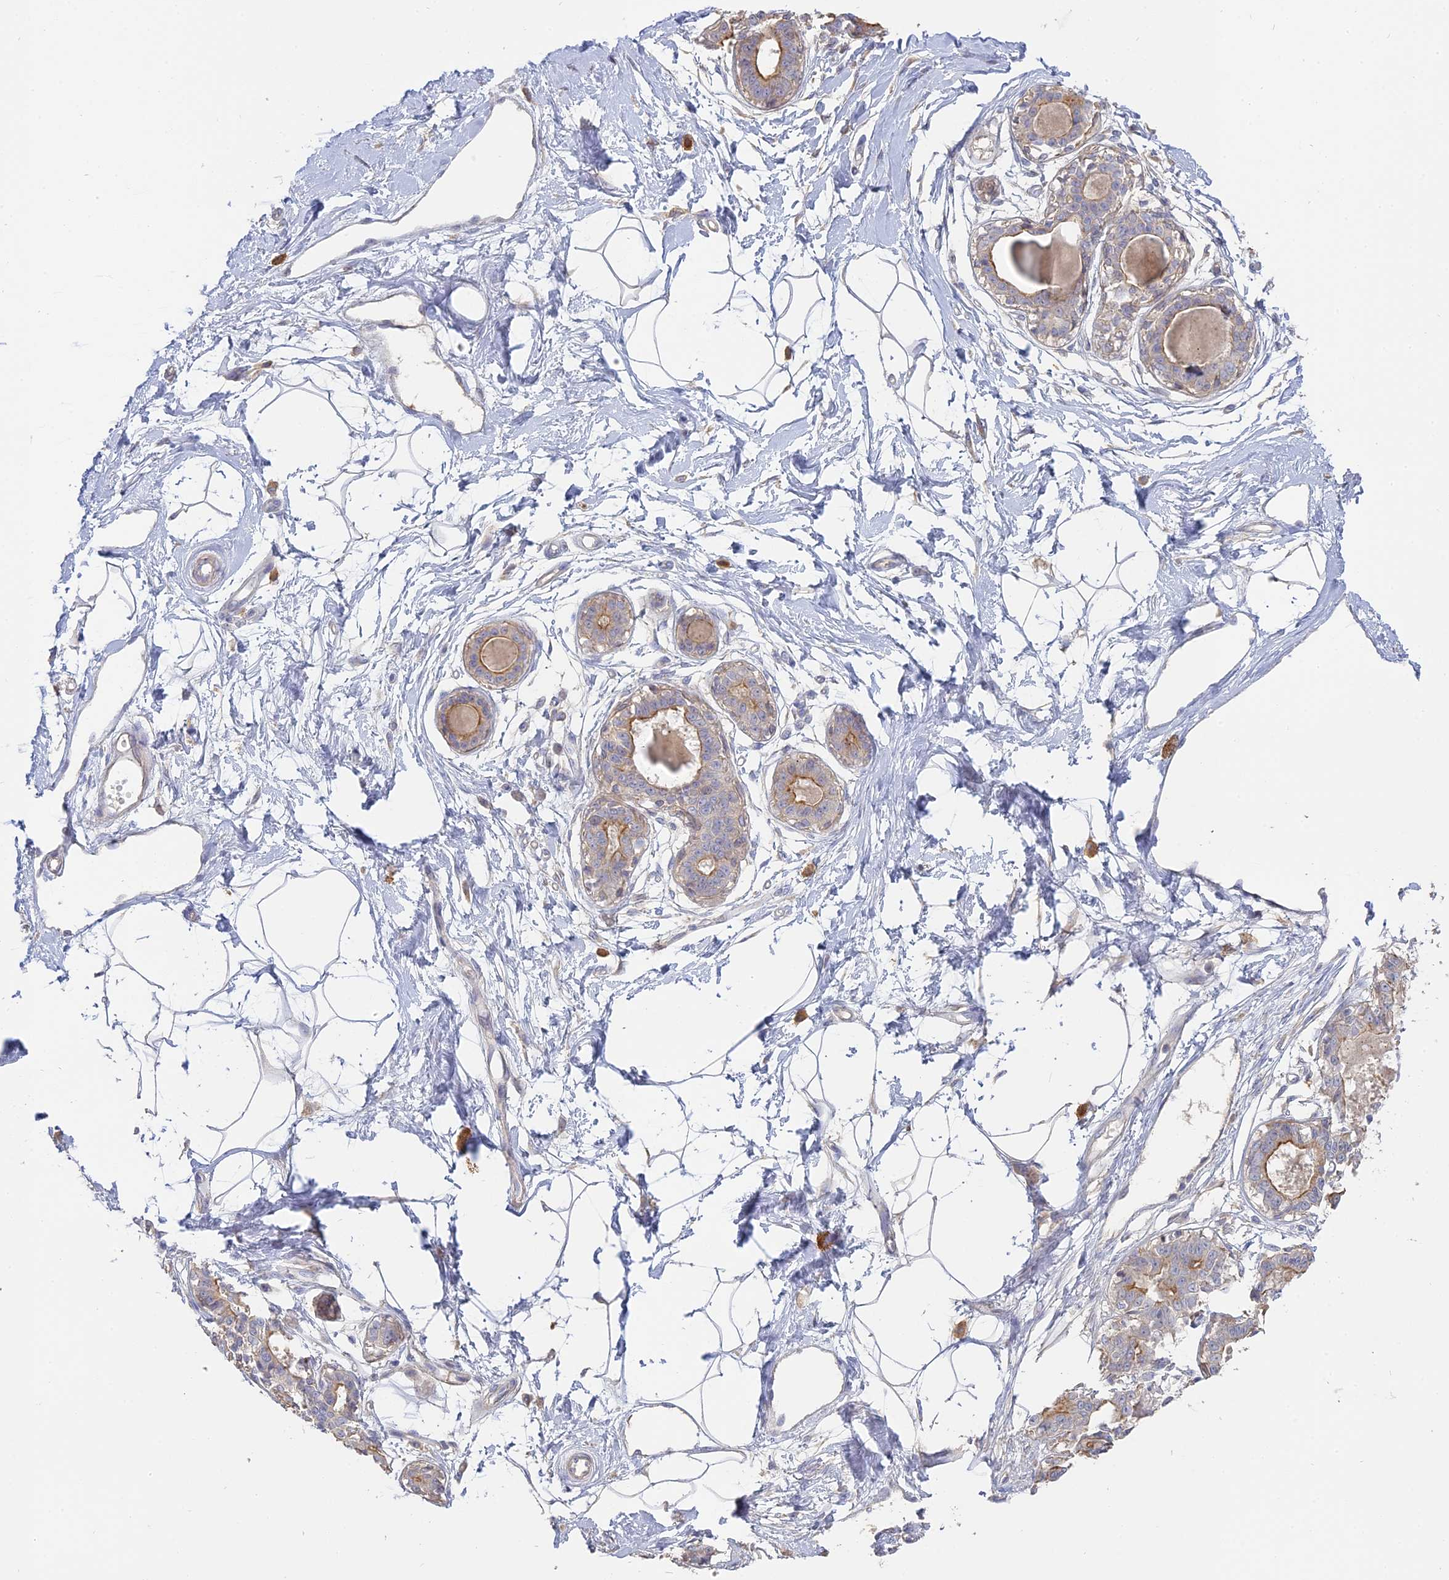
{"staining": {"intensity": "negative", "quantity": "none", "location": "none"}, "tissue": "breast", "cell_type": "Adipocytes", "image_type": "normal", "snomed": [{"axis": "morphology", "description": "Normal tissue, NOS"}, {"axis": "topography", "description": "Breast"}], "caption": "Immunohistochemistry (IHC) image of normal breast stained for a protein (brown), which displays no positivity in adipocytes.", "gene": "SFT2D2", "patient": {"sex": "female", "age": 45}}